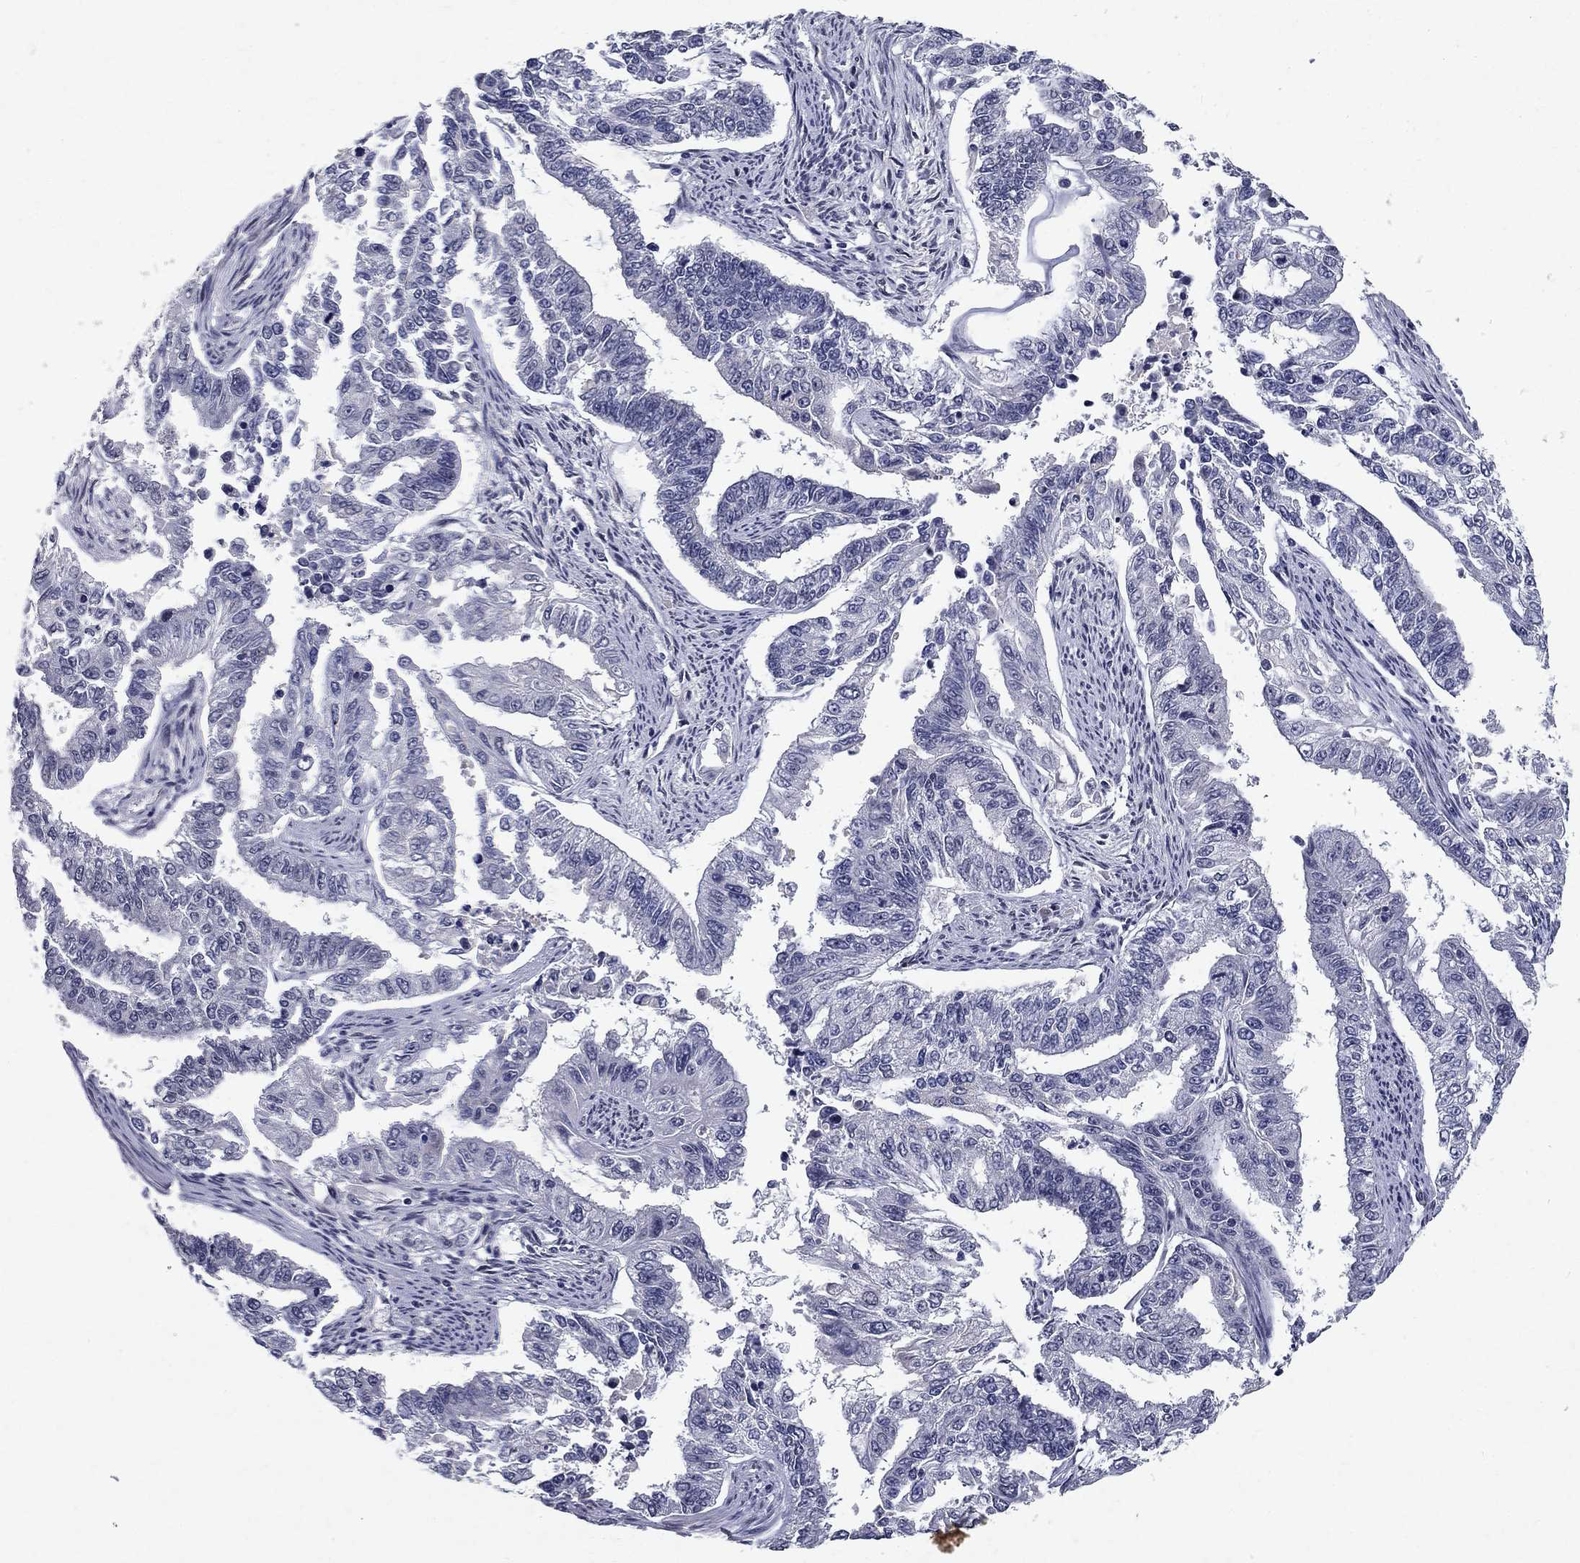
{"staining": {"intensity": "negative", "quantity": "none", "location": "none"}, "tissue": "endometrial cancer", "cell_type": "Tumor cells", "image_type": "cancer", "snomed": [{"axis": "morphology", "description": "Adenocarcinoma, NOS"}, {"axis": "topography", "description": "Uterus"}], "caption": "Endometrial adenocarcinoma stained for a protein using IHC displays no staining tumor cells.", "gene": "RBFOX1", "patient": {"sex": "female", "age": 59}}